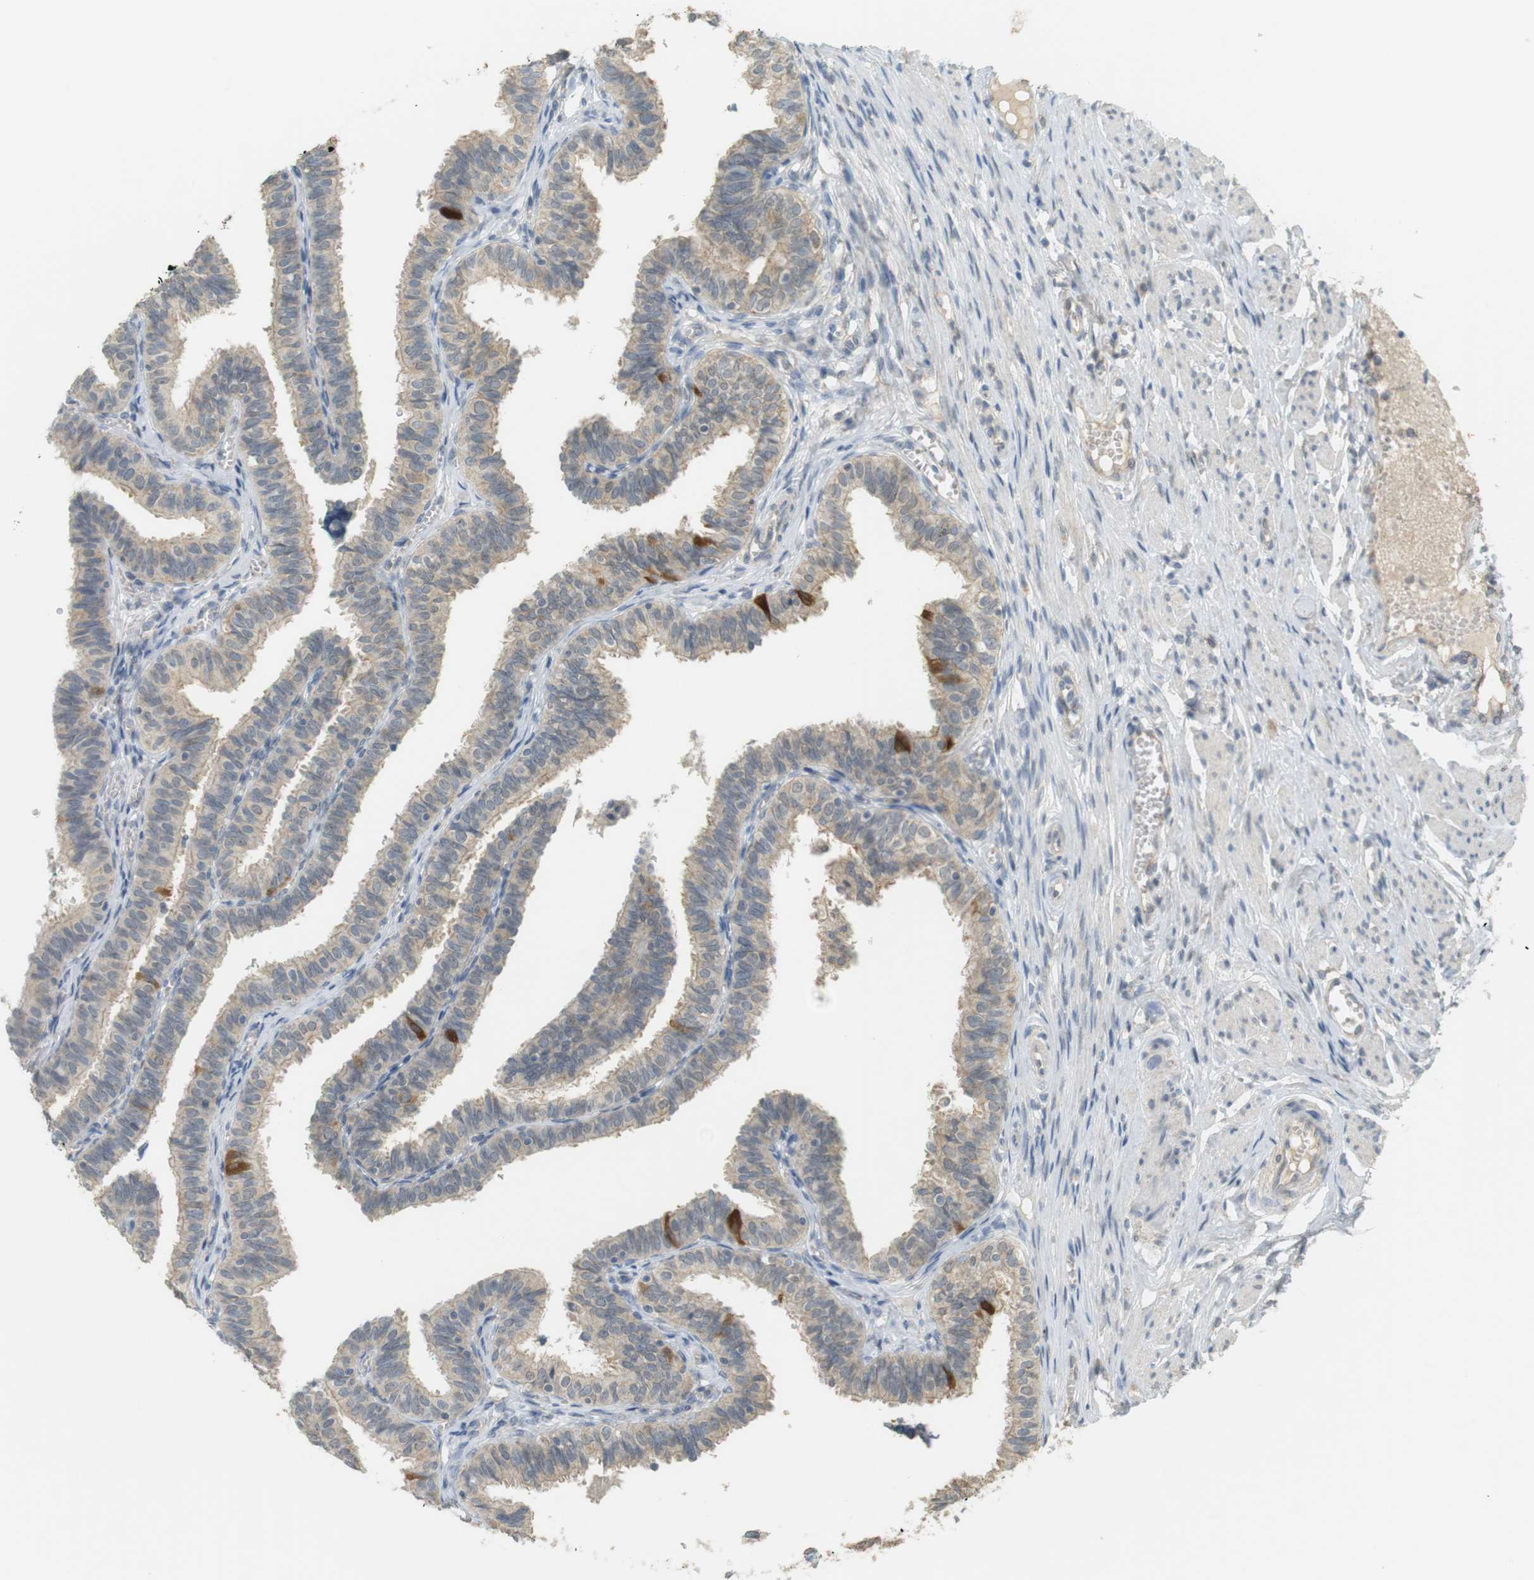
{"staining": {"intensity": "strong", "quantity": "<25%", "location": "cytoplasmic/membranous"}, "tissue": "fallopian tube", "cell_type": "Glandular cells", "image_type": "normal", "snomed": [{"axis": "morphology", "description": "Normal tissue, NOS"}, {"axis": "topography", "description": "Fallopian tube"}], "caption": "The photomicrograph exhibits a brown stain indicating the presence of a protein in the cytoplasmic/membranous of glandular cells in fallopian tube.", "gene": "TTK", "patient": {"sex": "female", "age": 46}}